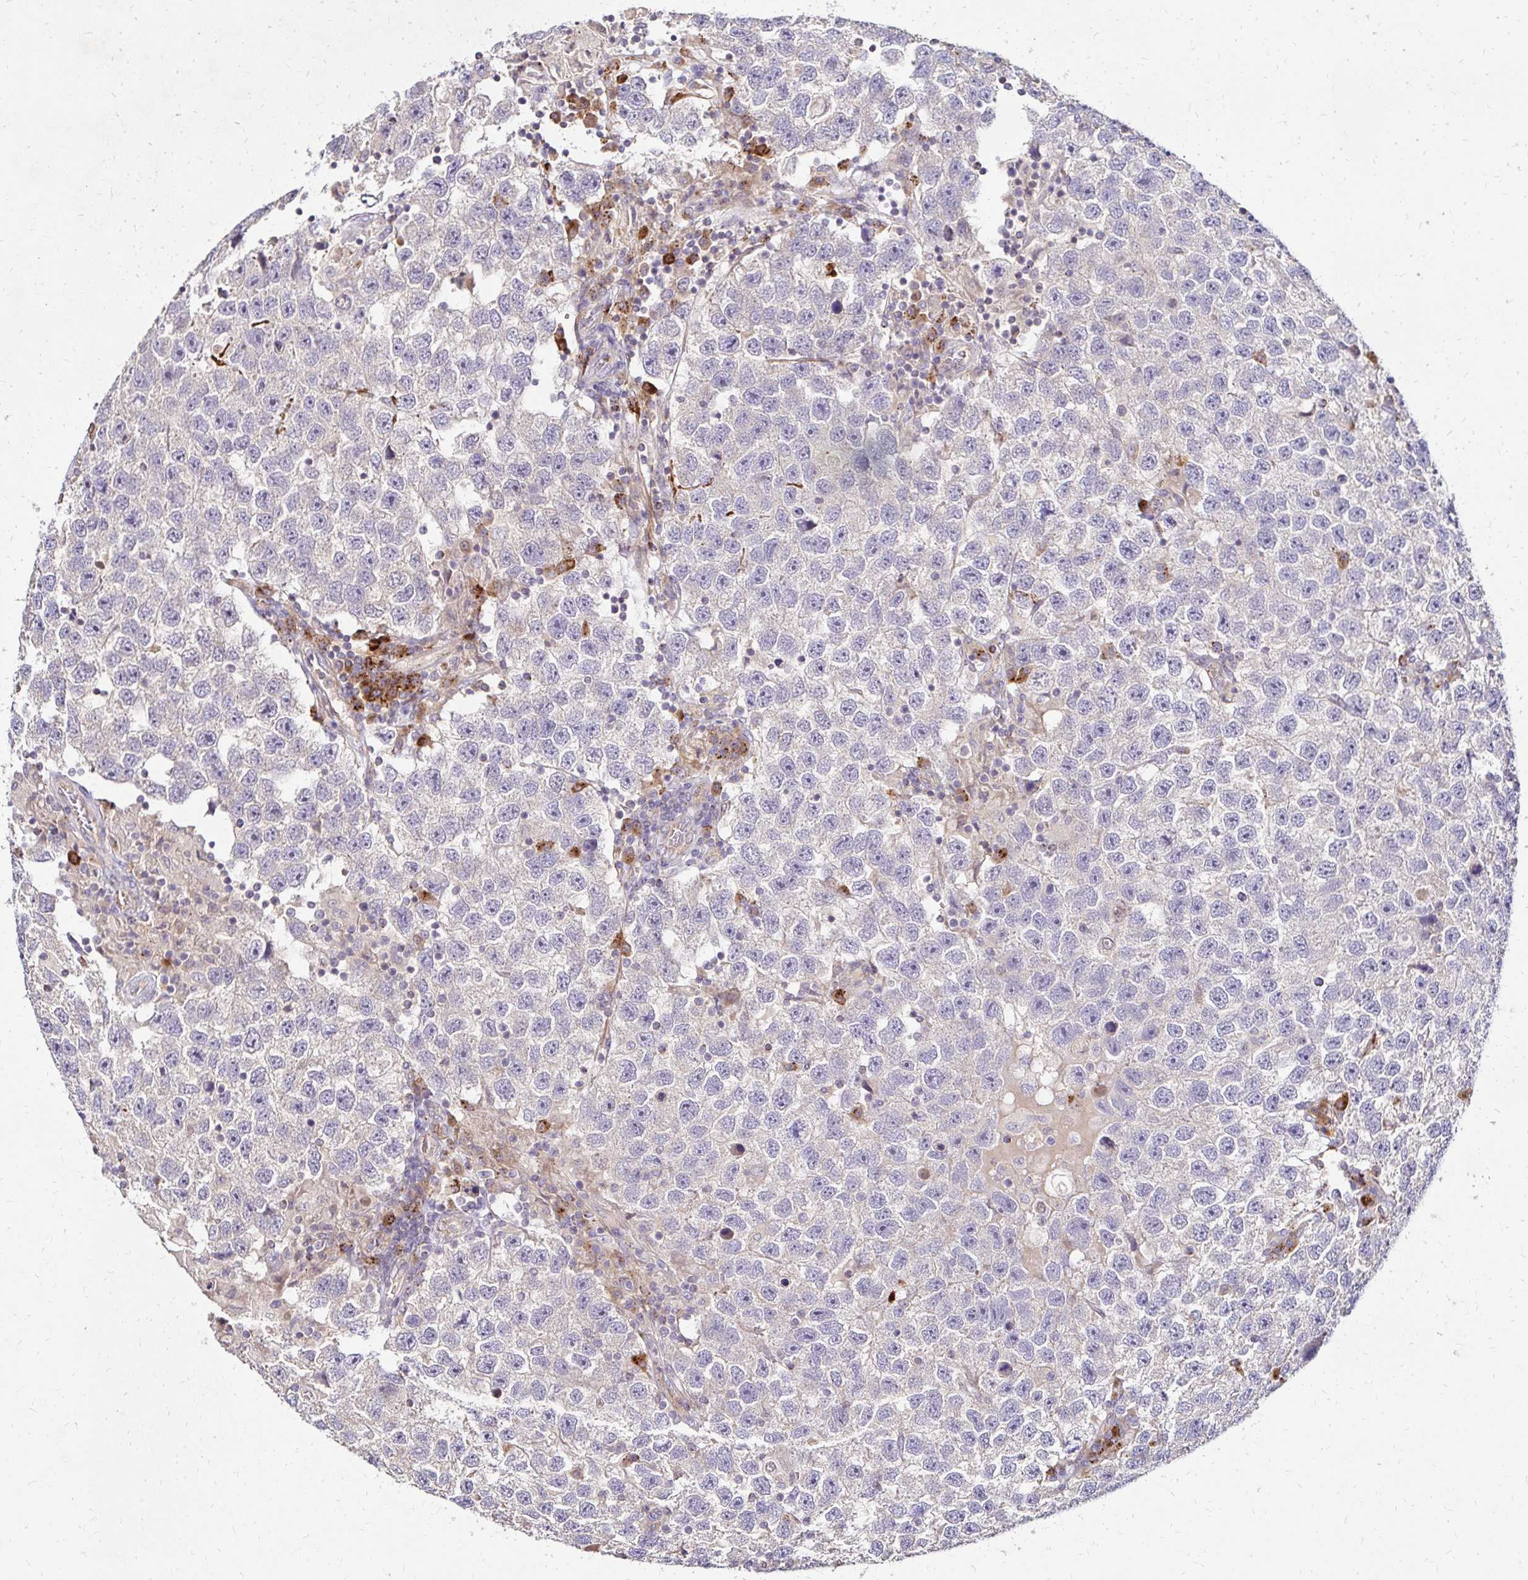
{"staining": {"intensity": "negative", "quantity": "none", "location": "none"}, "tissue": "testis cancer", "cell_type": "Tumor cells", "image_type": "cancer", "snomed": [{"axis": "morphology", "description": "Seminoma, NOS"}, {"axis": "topography", "description": "Testis"}], "caption": "Testis cancer (seminoma) was stained to show a protein in brown. There is no significant staining in tumor cells.", "gene": "IDUA", "patient": {"sex": "male", "age": 26}}